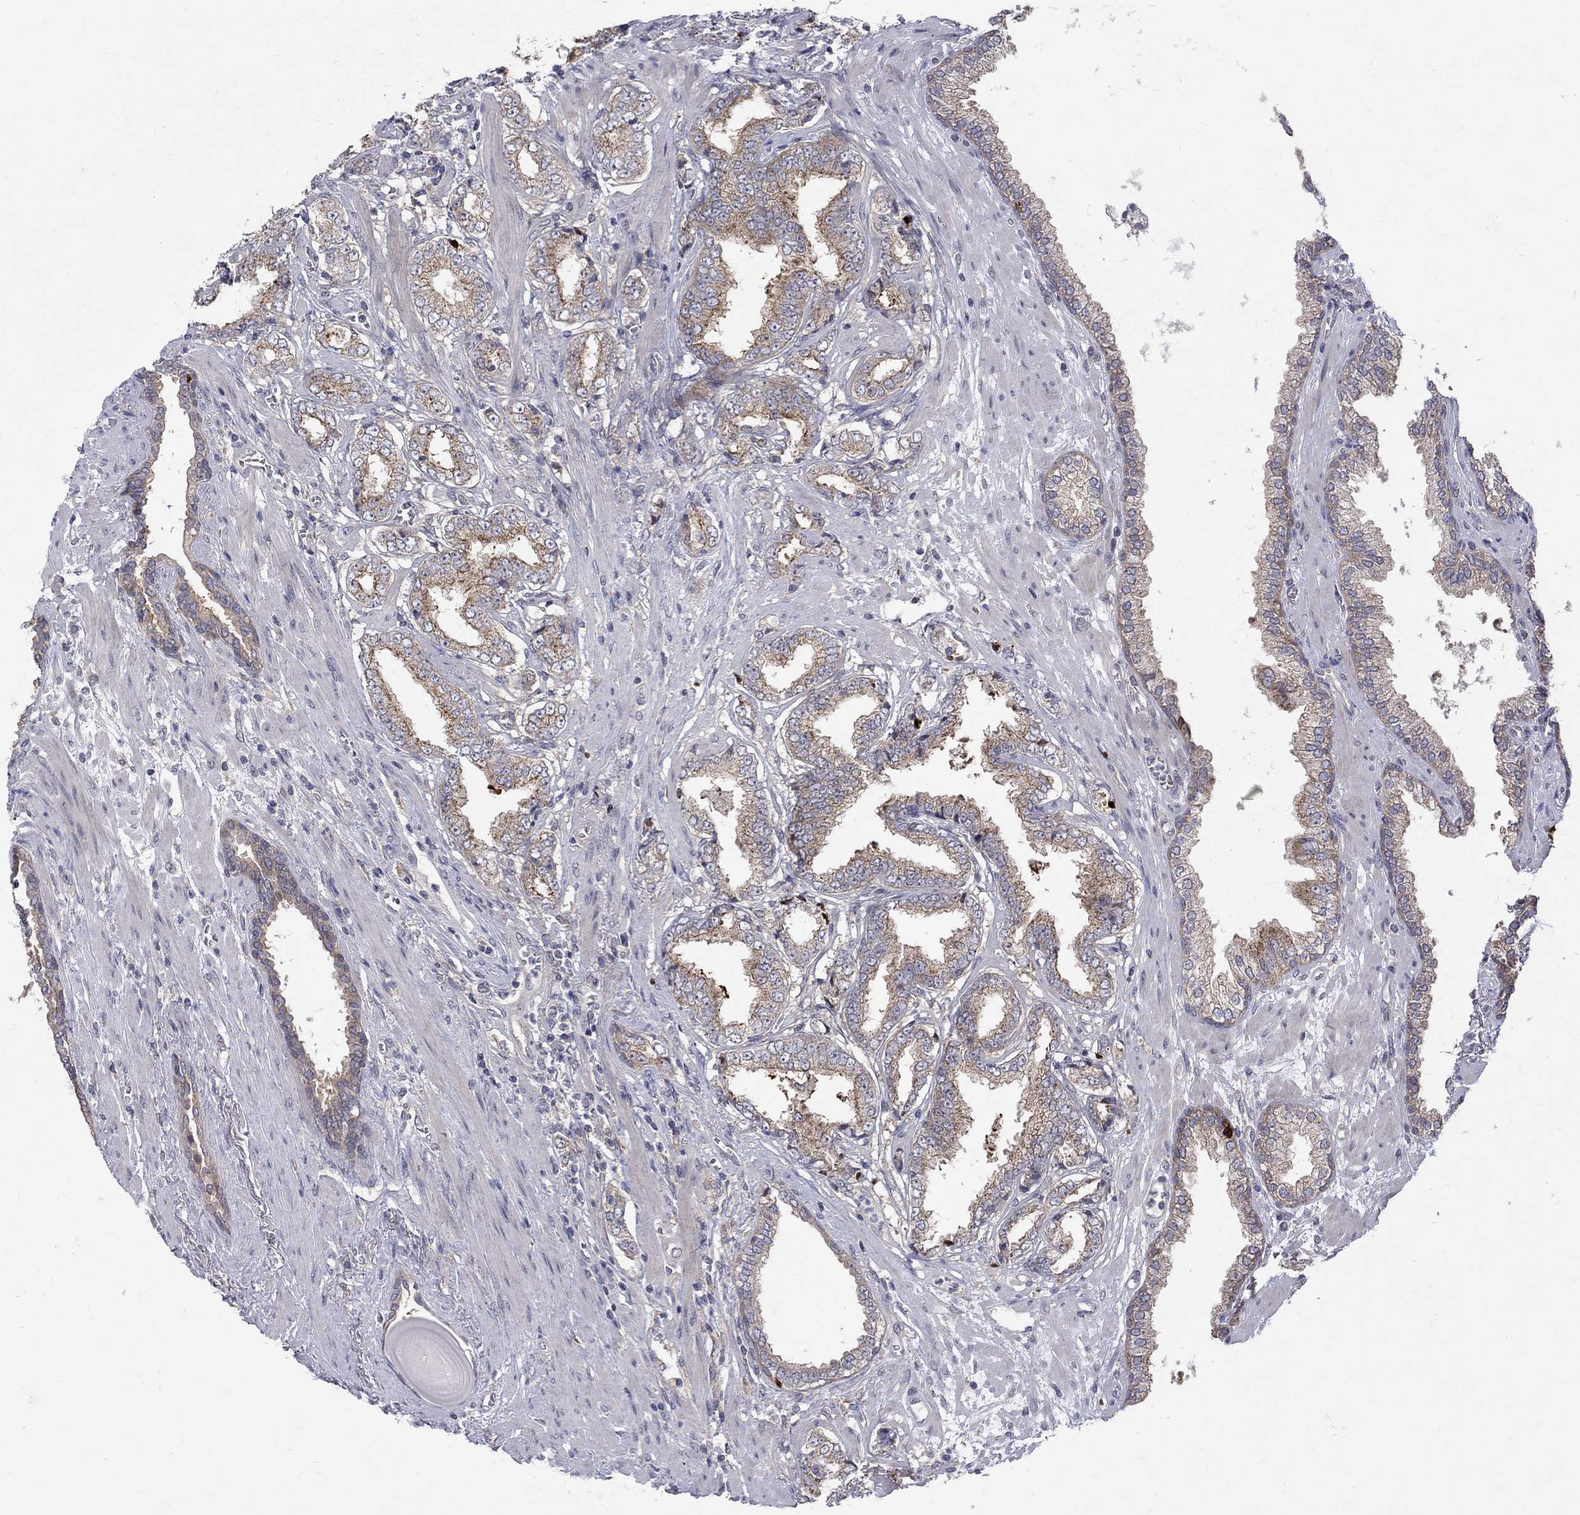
{"staining": {"intensity": "moderate", "quantity": "25%-75%", "location": "cytoplasmic/membranous"}, "tissue": "prostate cancer", "cell_type": "Tumor cells", "image_type": "cancer", "snomed": [{"axis": "morphology", "description": "Adenocarcinoma, Low grade"}, {"axis": "topography", "description": "Prostate"}], "caption": "Prostate cancer stained with a protein marker shows moderate staining in tumor cells.", "gene": "SH2B1", "patient": {"sex": "male", "age": 69}}